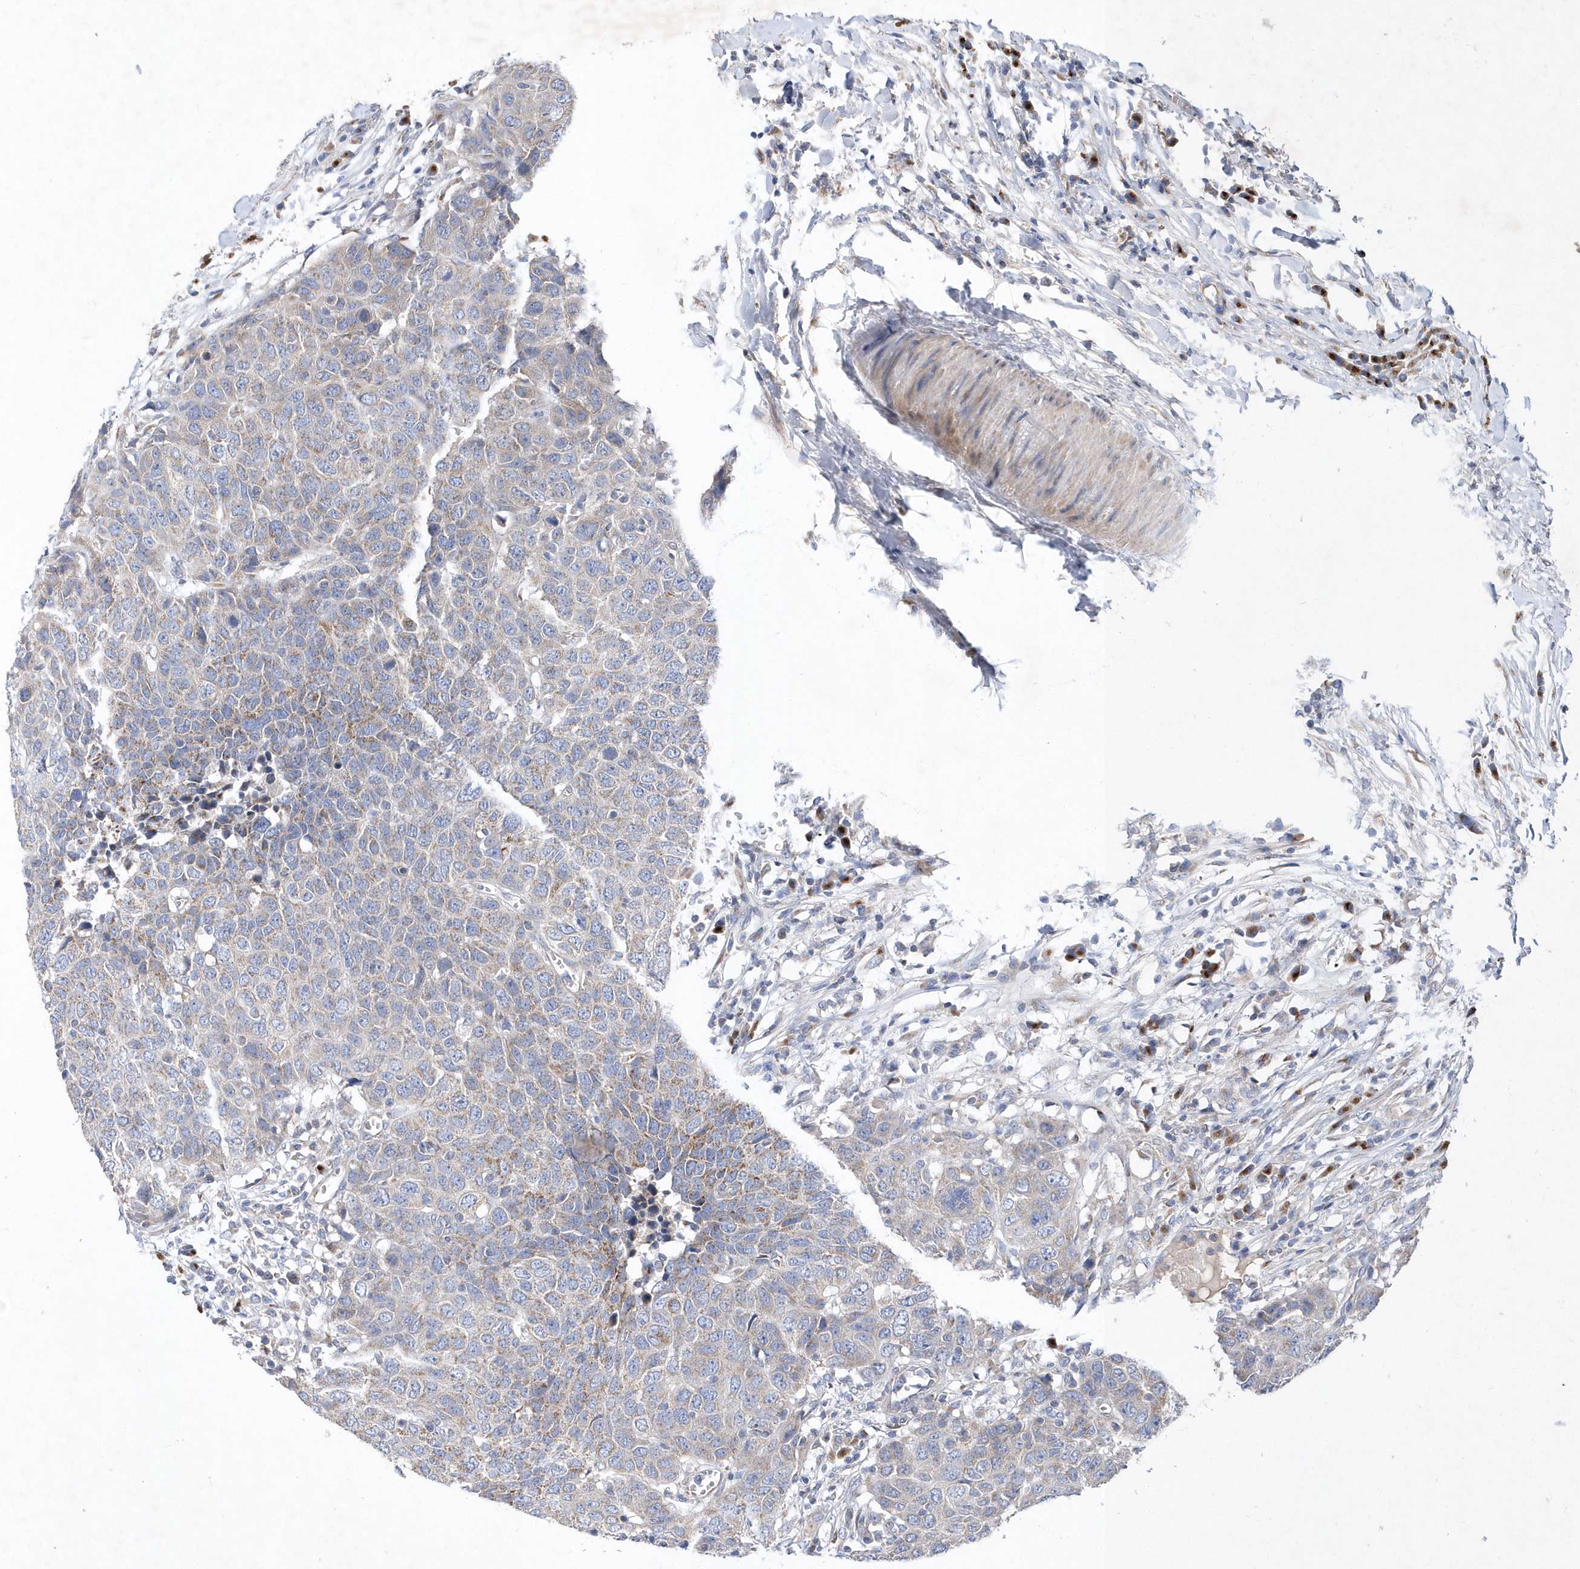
{"staining": {"intensity": "weak", "quantity": "25%-75%", "location": "cytoplasmic/membranous"}, "tissue": "head and neck cancer", "cell_type": "Tumor cells", "image_type": "cancer", "snomed": [{"axis": "morphology", "description": "Squamous cell carcinoma, NOS"}, {"axis": "topography", "description": "Head-Neck"}], "caption": "Immunohistochemical staining of human head and neck cancer displays low levels of weak cytoplasmic/membranous positivity in approximately 25%-75% of tumor cells.", "gene": "METTL8", "patient": {"sex": "male", "age": 66}}